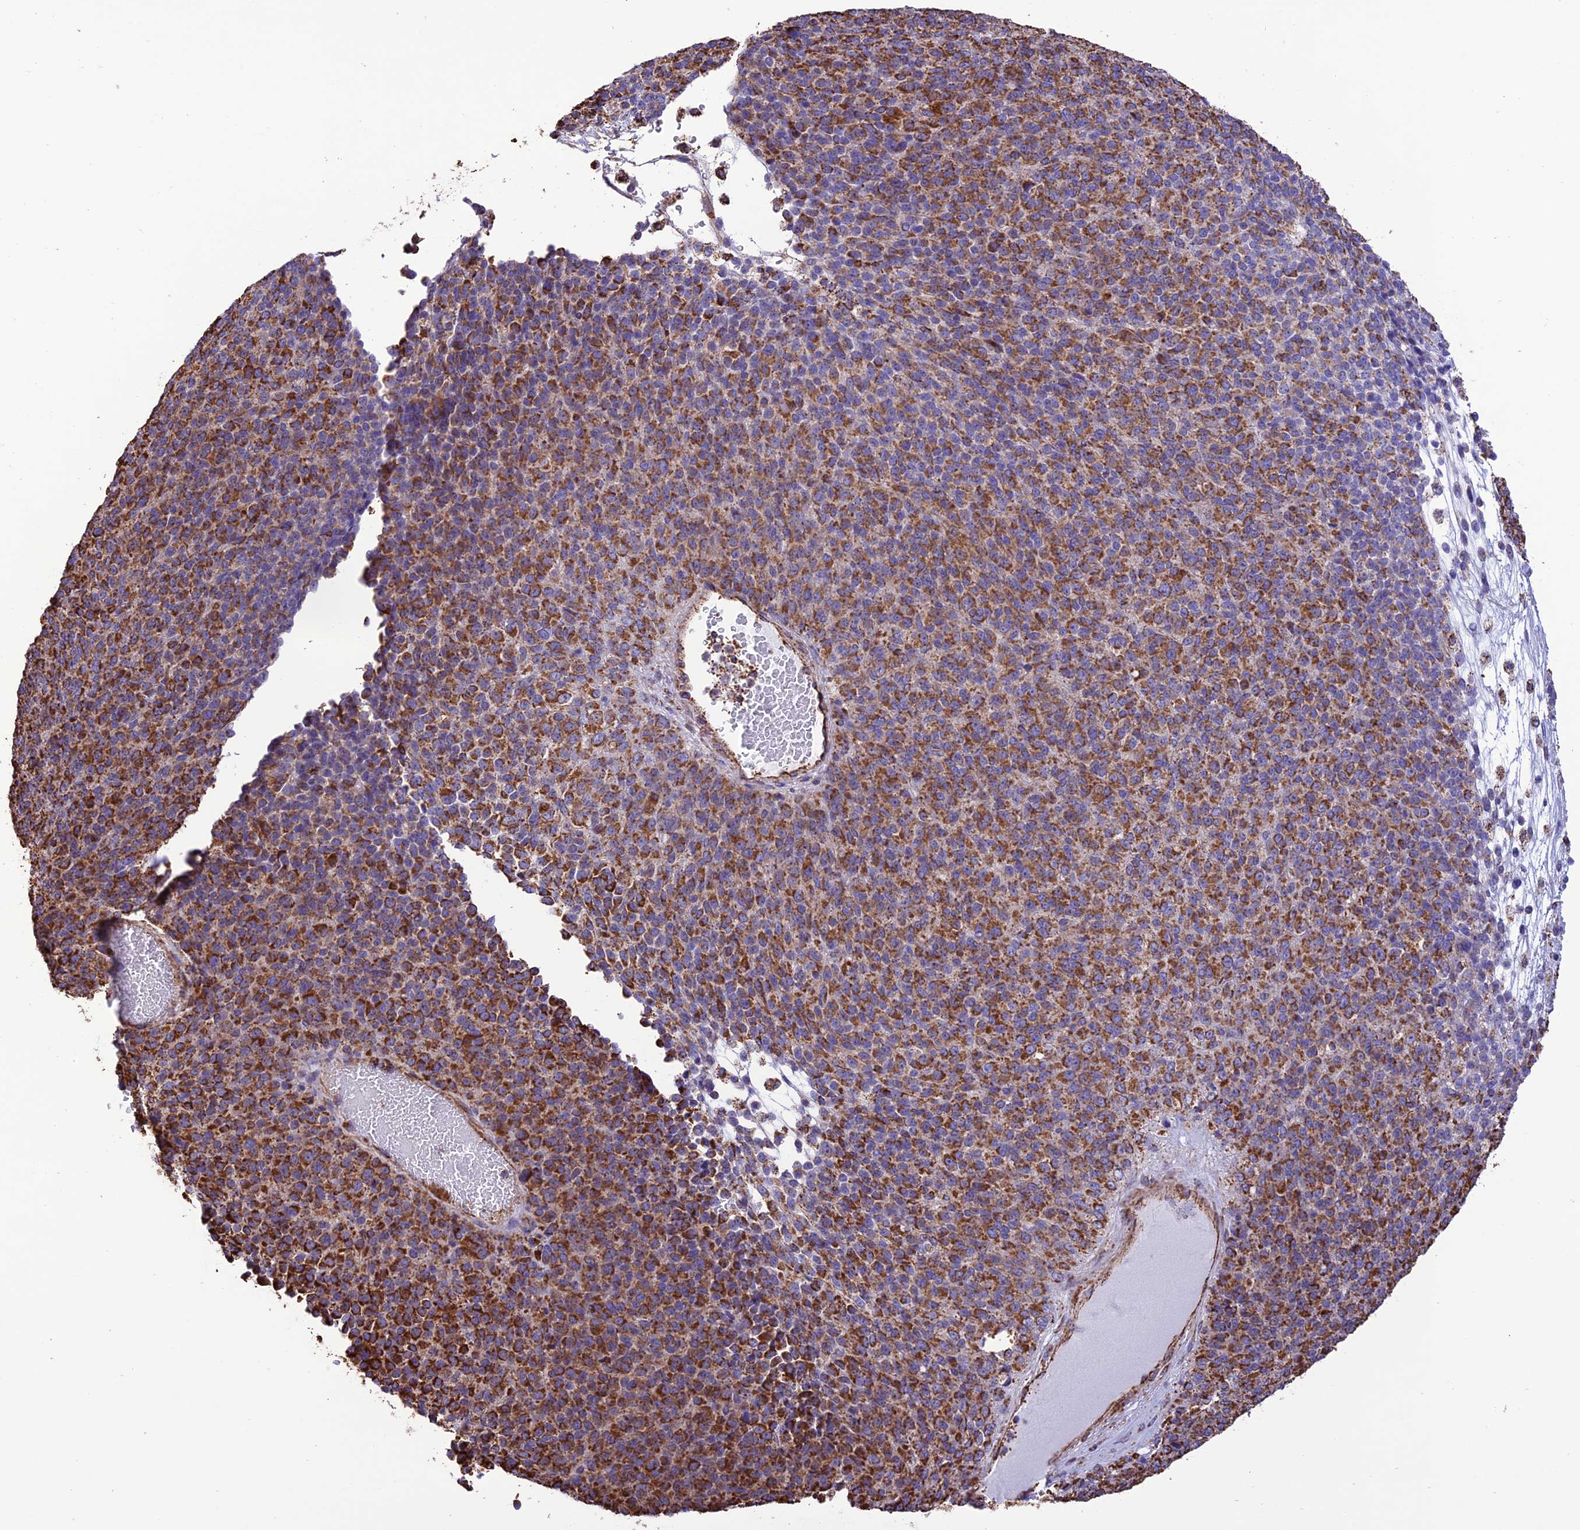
{"staining": {"intensity": "strong", "quantity": "25%-75%", "location": "cytoplasmic/membranous"}, "tissue": "melanoma", "cell_type": "Tumor cells", "image_type": "cancer", "snomed": [{"axis": "morphology", "description": "Malignant melanoma, Metastatic site"}, {"axis": "topography", "description": "Brain"}], "caption": "A micrograph of malignant melanoma (metastatic site) stained for a protein reveals strong cytoplasmic/membranous brown staining in tumor cells. Immunohistochemistry (ihc) stains the protein in brown and the nuclei are stained blue.", "gene": "NDUFAF1", "patient": {"sex": "female", "age": 56}}